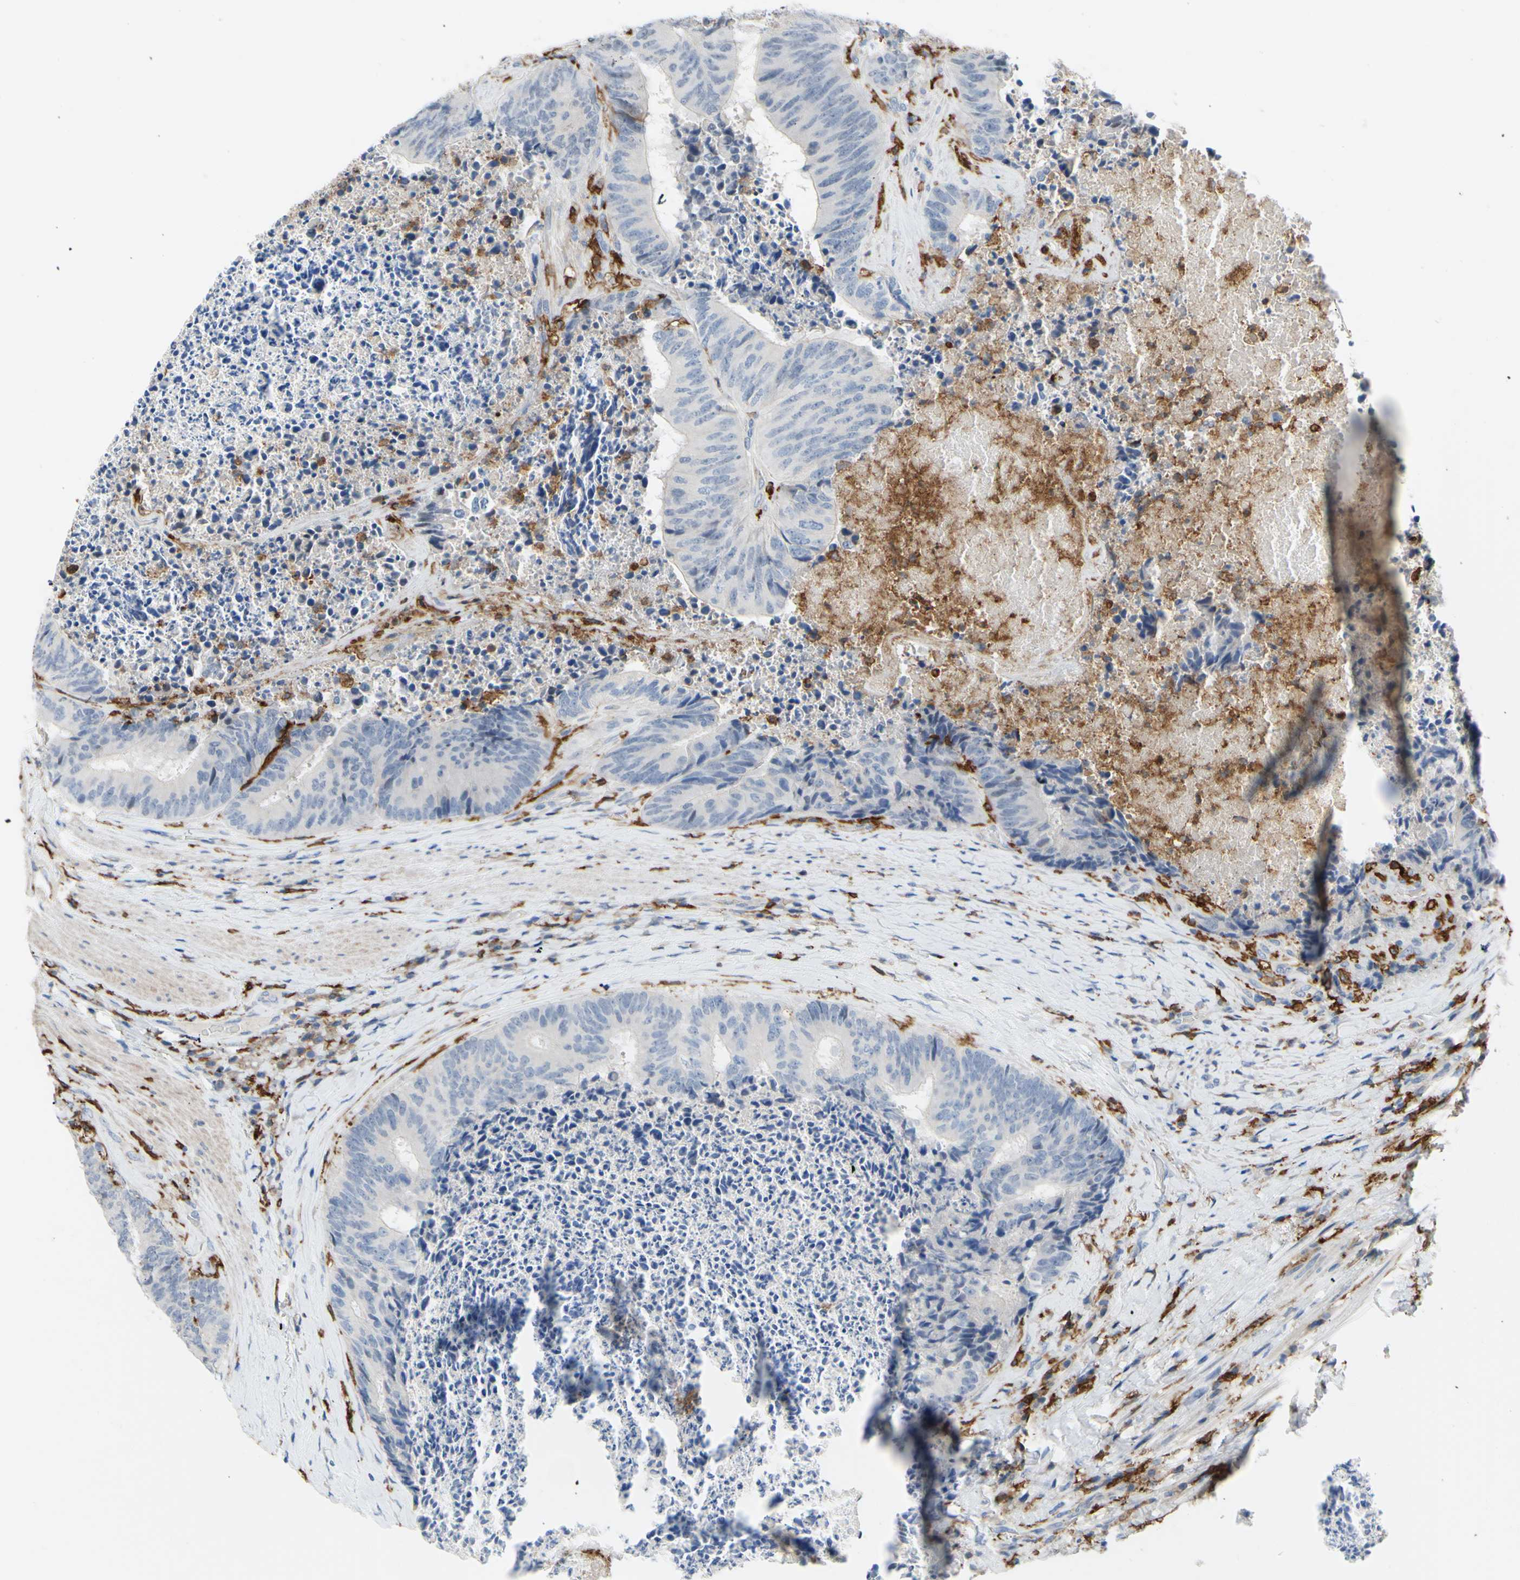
{"staining": {"intensity": "negative", "quantity": "none", "location": "none"}, "tissue": "colorectal cancer", "cell_type": "Tumor cells", "image_type": "cancer", "snomed": [{"axis": "morphology", "description": "Adenocarcinoma, NOS"}, {"axis": "topography", "description": "Rectum"}], "caption": "Immunohistochemistry (IHC) of human colorectal cancer reveals no positivity in tumor cells.", "gene": "FCGR2A", "patient": {"sex": "male", "age": 72}}